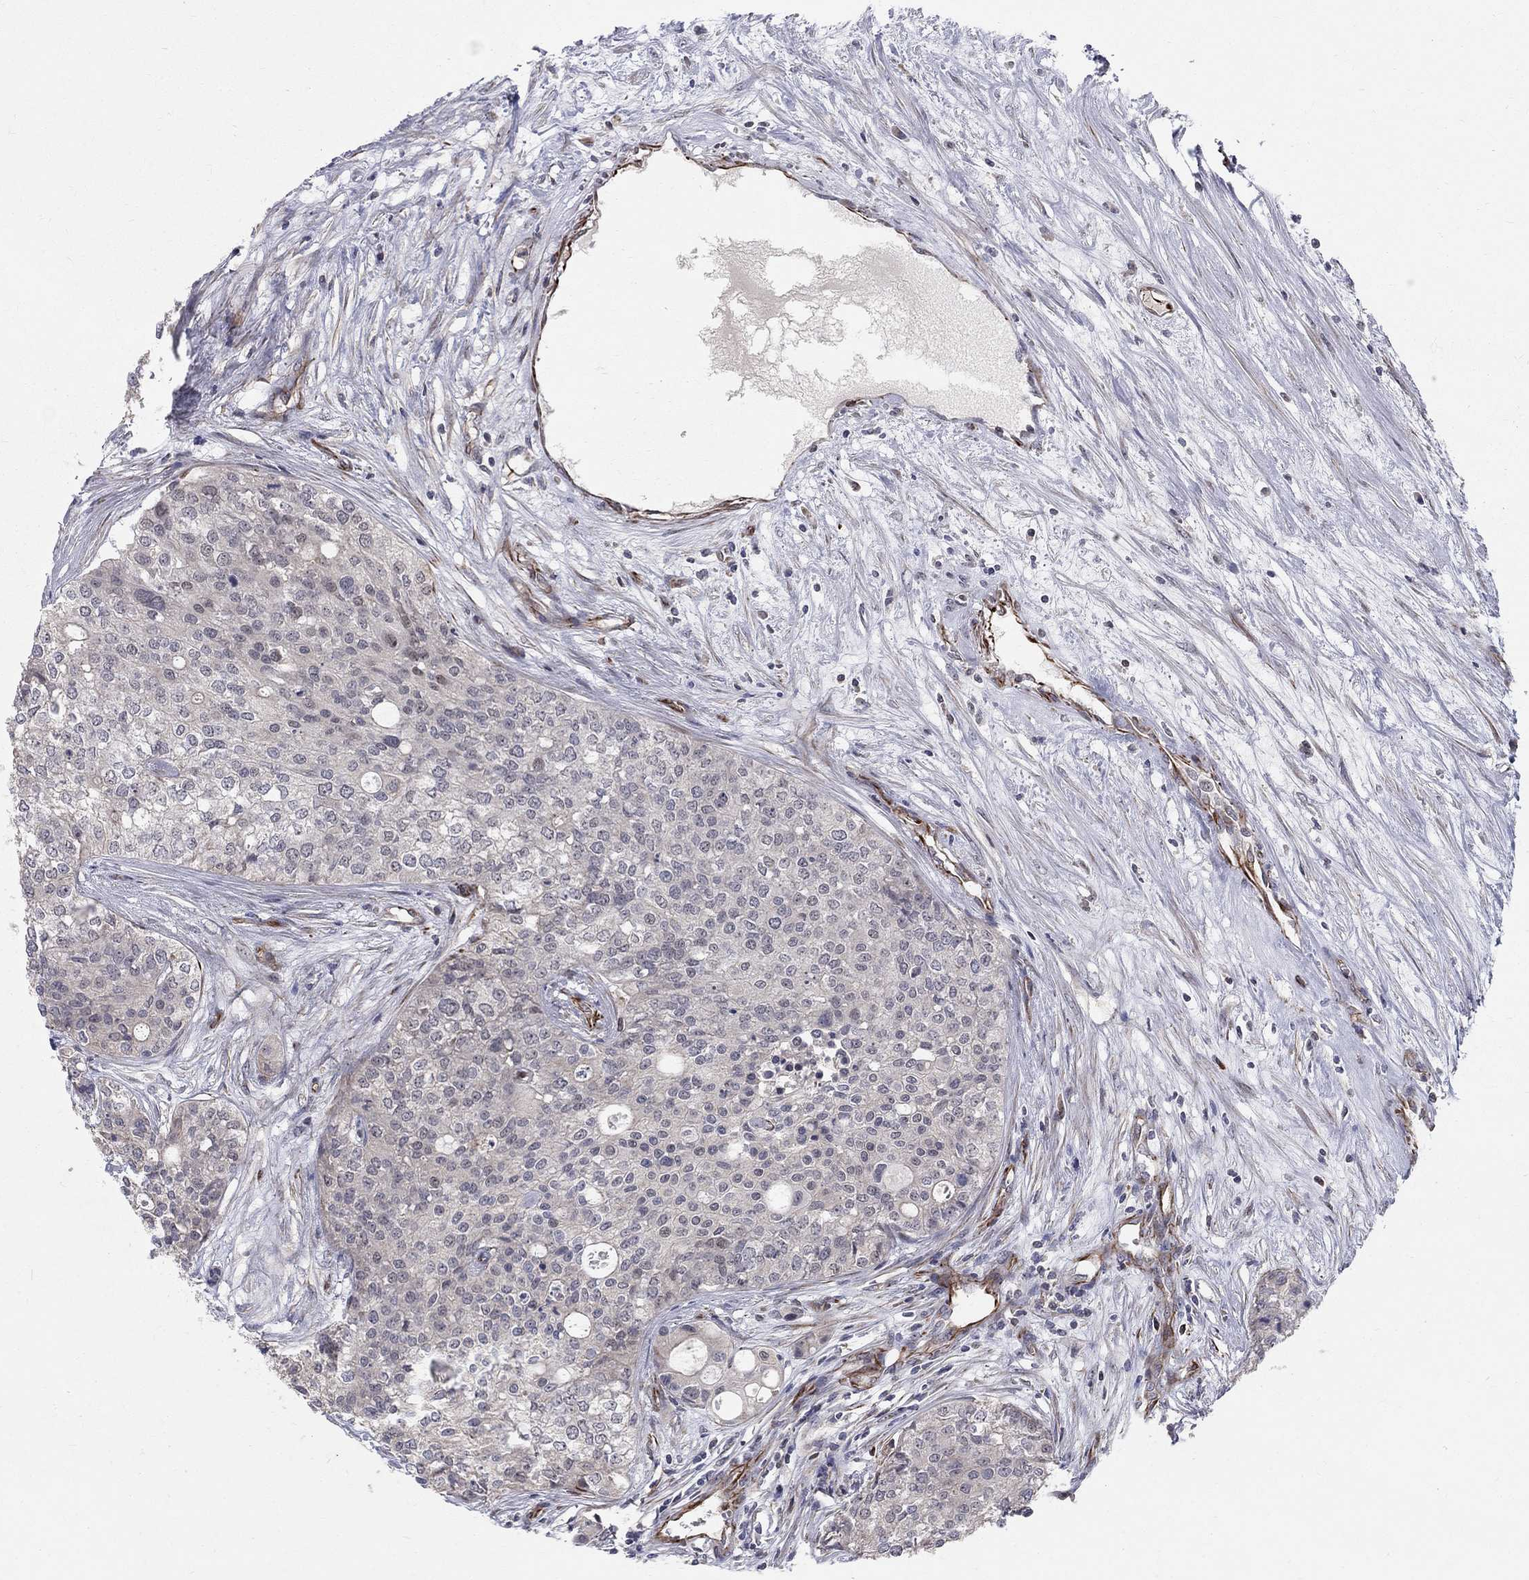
{"staining": {"intensity": "negative", "quantity": "none", "location": "none"}, "tissue": "carcinoid", "cell_type": "Tumor cells", "image_type": "cancer", "snomed": [{"axis": "morphology", "description": "Carcinoid, malignant, NOS"}, {"axis": "topography", "description": "Colon"}], "caption": "Immunohistochemistry of human carcinoid displays no positivity in tumor cells.", "gene": "MSRA", "patient": {"sex": "male", "age": 81}}